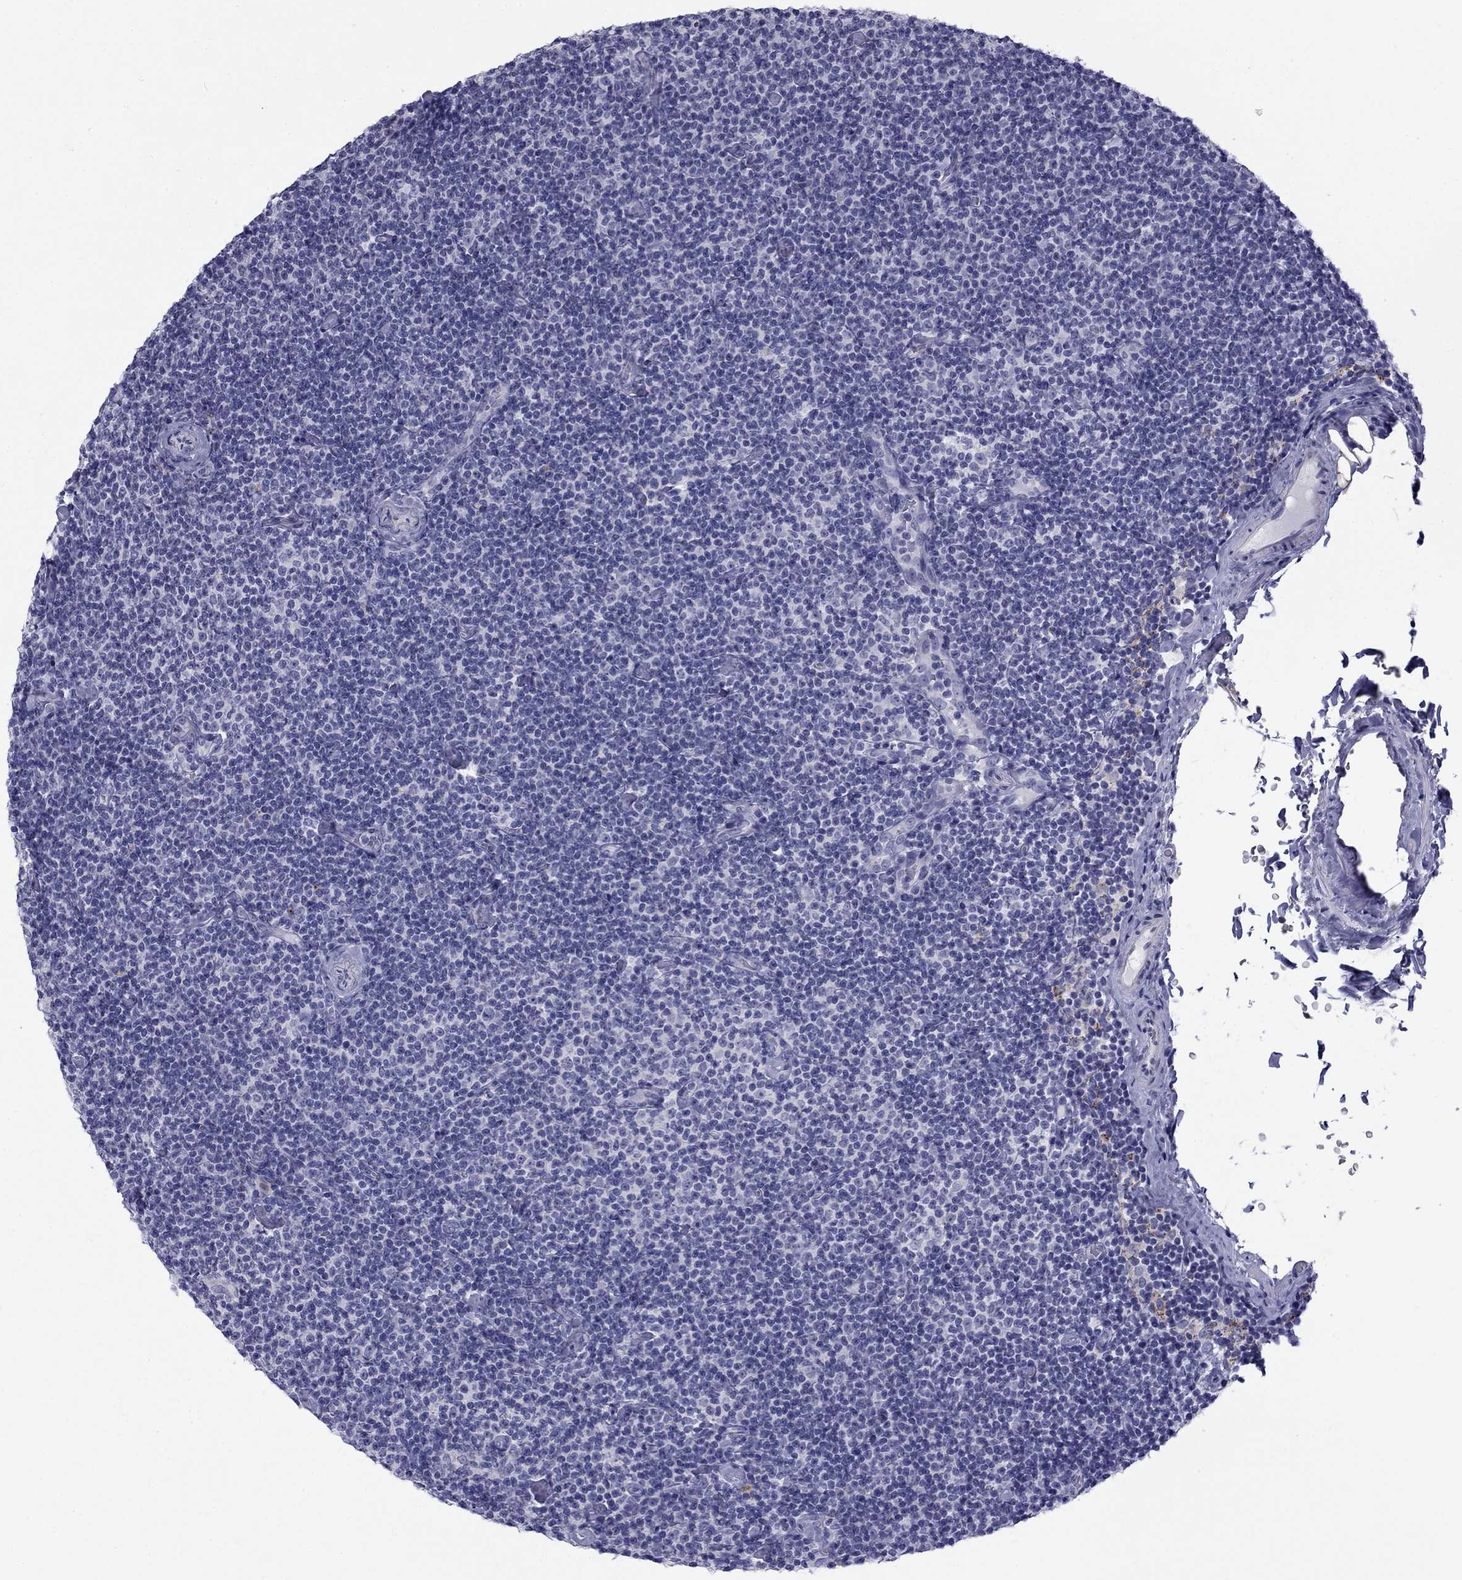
{"staining": {"intensity": "negative", "quantity": "none", "location": "none"}, "tissue": "lymphoma", "cell_type": "Tumor cells", "image_type": "cancer", "snomed": [{"axis": "morphology", "description": "Malignant lymphoma, non-Hodgkin's type, Low grade"}, {"axis": "topography", "description": "Lymph node"}], "caption": "Immunohistochemical staining of malignant lymphoma, non-Hodgkin's type (low-grade) displays no significant expression in tumor cells.", "gene": "CLPSL2", "patient": {"sex": "male", "age": 81}}